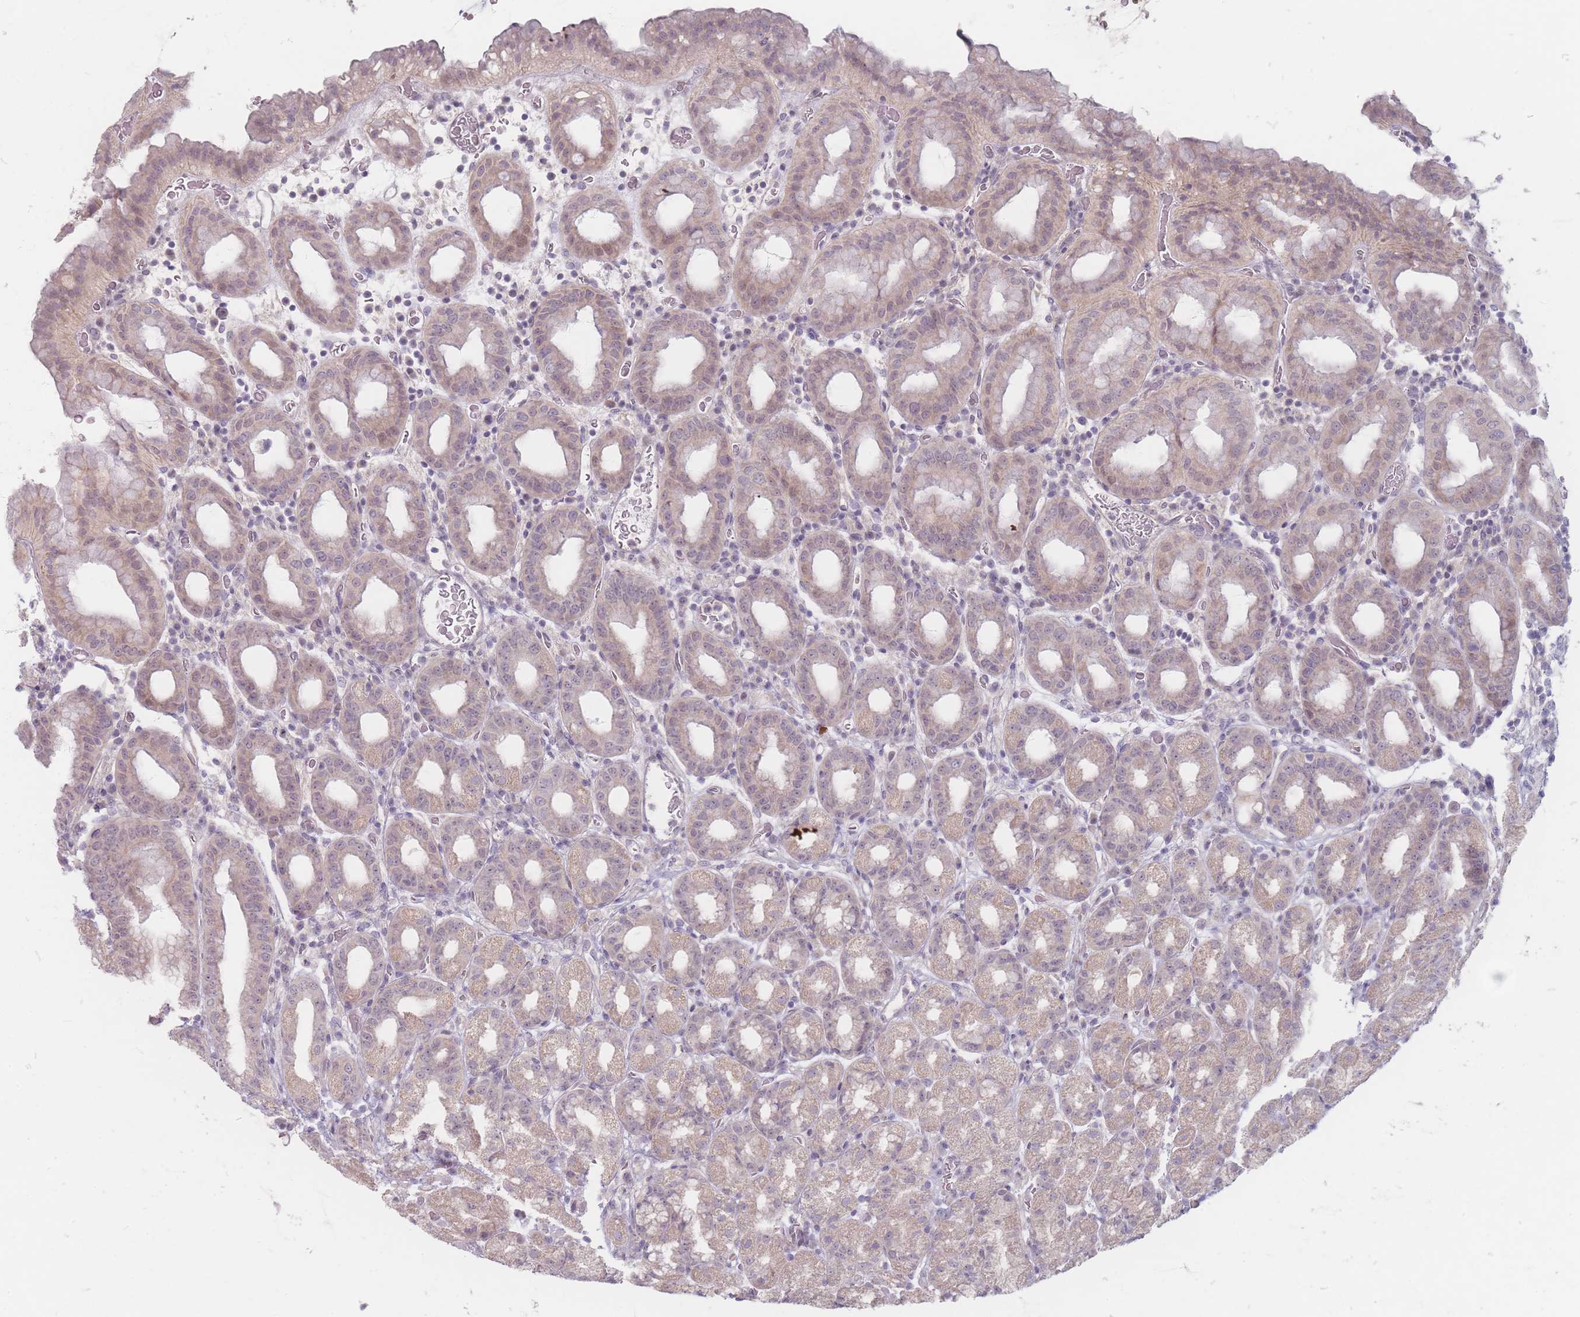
{"staining": {"intensity": "weak", "quantity": "25%-75%", "location": "cytoplasmic/membranous"}, "tissue": "stomach", "cell_type": "Glandular cells", "image_type": "normal", "snomed": [{"axis": "morphology", "description": "Normal tissue, NOS"}, {"axis": "topography", "description": "Stomach, upper"}, {"axis": "topography", "description": "Stomach, lower"}, {"axis": "topography", "description": "Small intestine"}], "caption": "Protein staining demonstrates weak cytoplasmic/membranous expression in approximately 25%-75% of glandular cells in normal stomach. The staining is performed using DAB (3,3'-diaminobenzidine) brown chromogen to label protein expression. The nuclei are counter-stained blue using hematoxylin.", "gene": "GABRA6", "patient": {"sex": "male", "age": 68}}